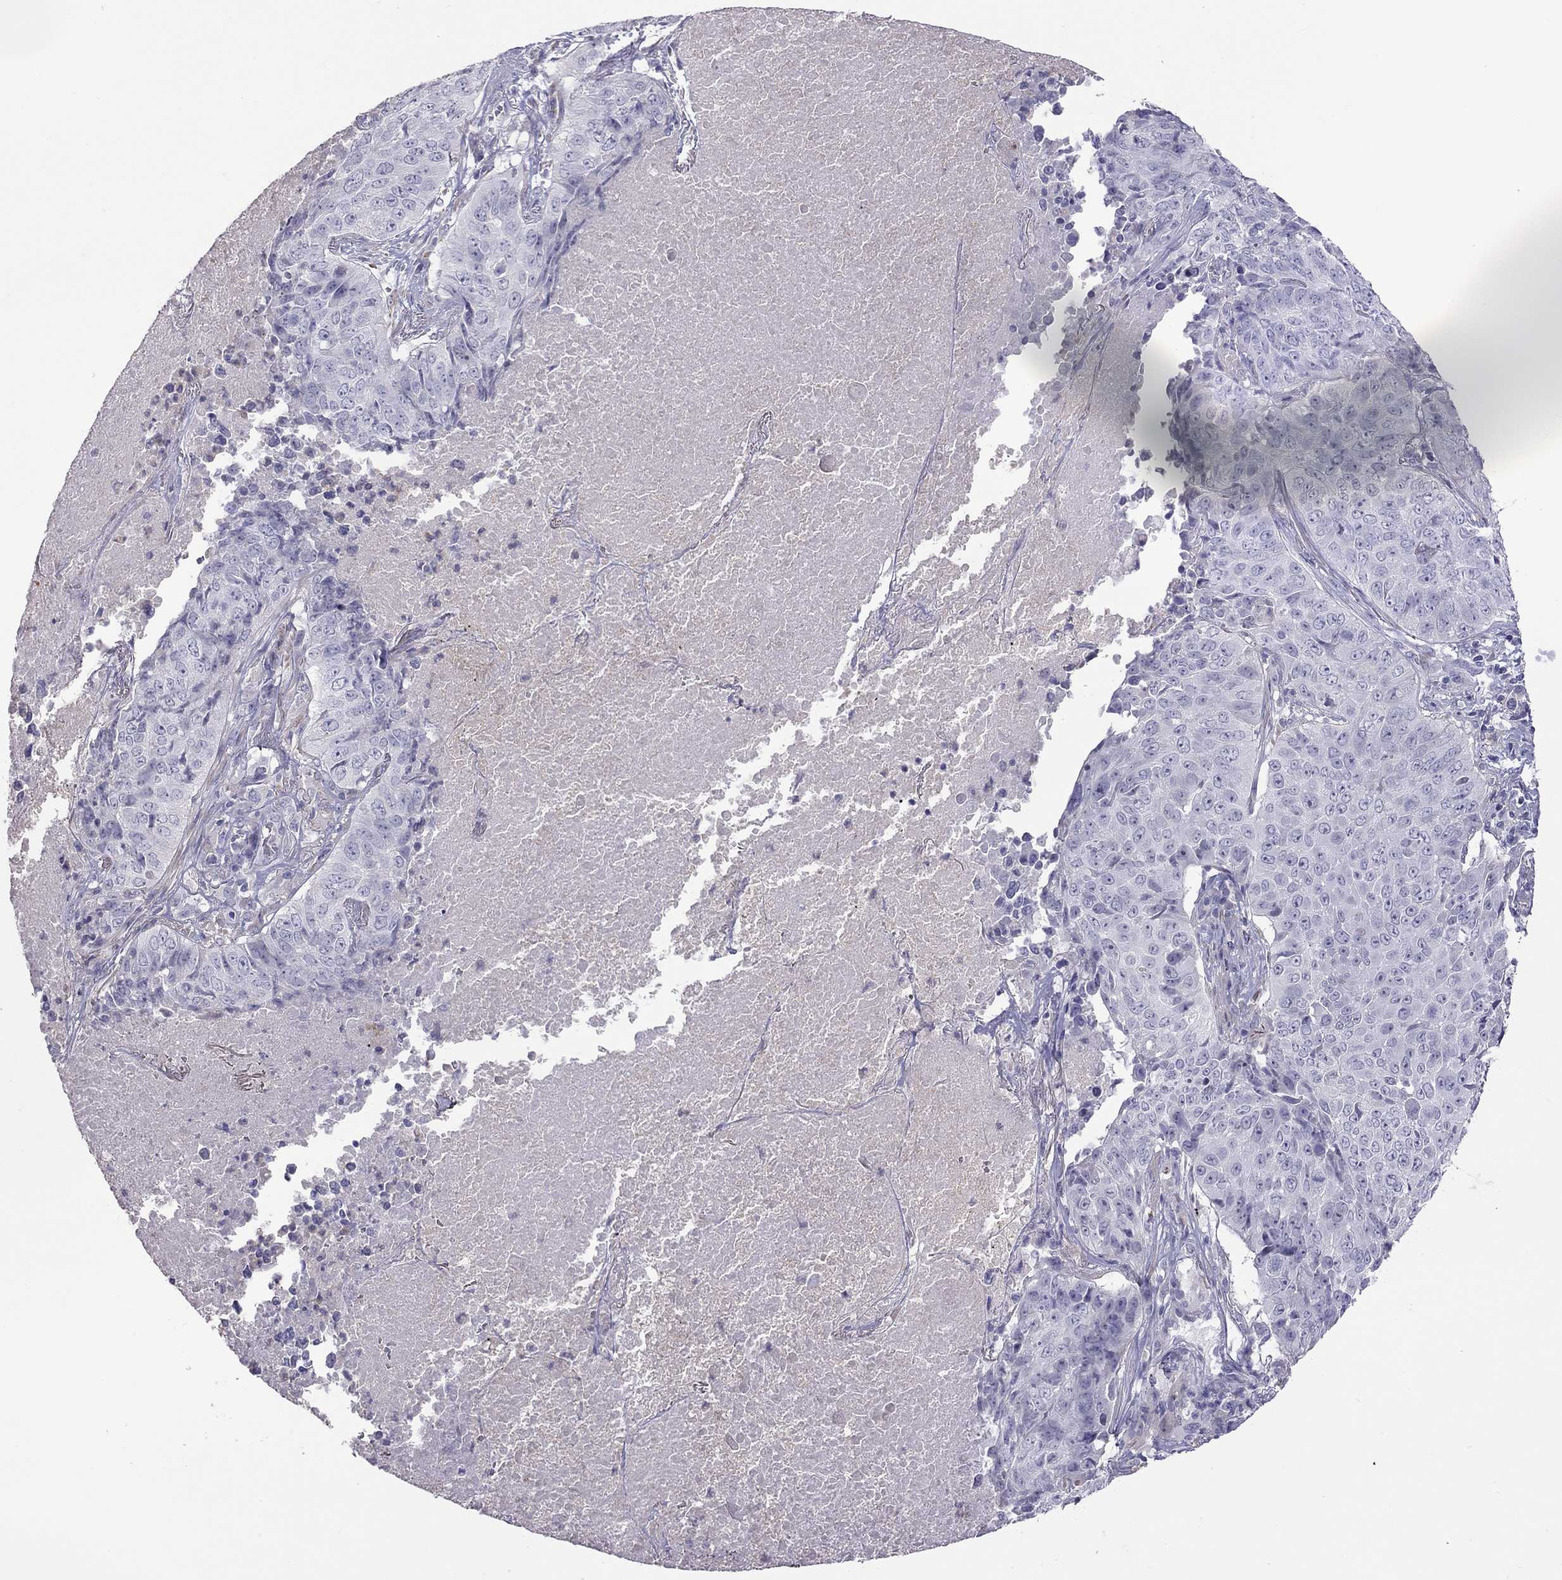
{"staining": {"intensity": "negative", "quantity": "none", "location": "none"}, "tissue": "lung cancer", "cell_type": "Tumor cells", "image_type": "cancer", "snomed": [{"axis": "morphology", "description": "Normal tissue, NOS"}, {"axis": "morphology", "description": "Squamous cell carcinoma, NOS"}, {"axis": "topography", "description": "Bronchus"}, {"axis": "topography", "description": "Lung"}], "caption": "DAB immunohistochemical staining of lung squamous cell carcinoma exhibits no significant positivity in tumor cells.", "gene": "STAR", "patient": {"sex": "male", "age": 64}}